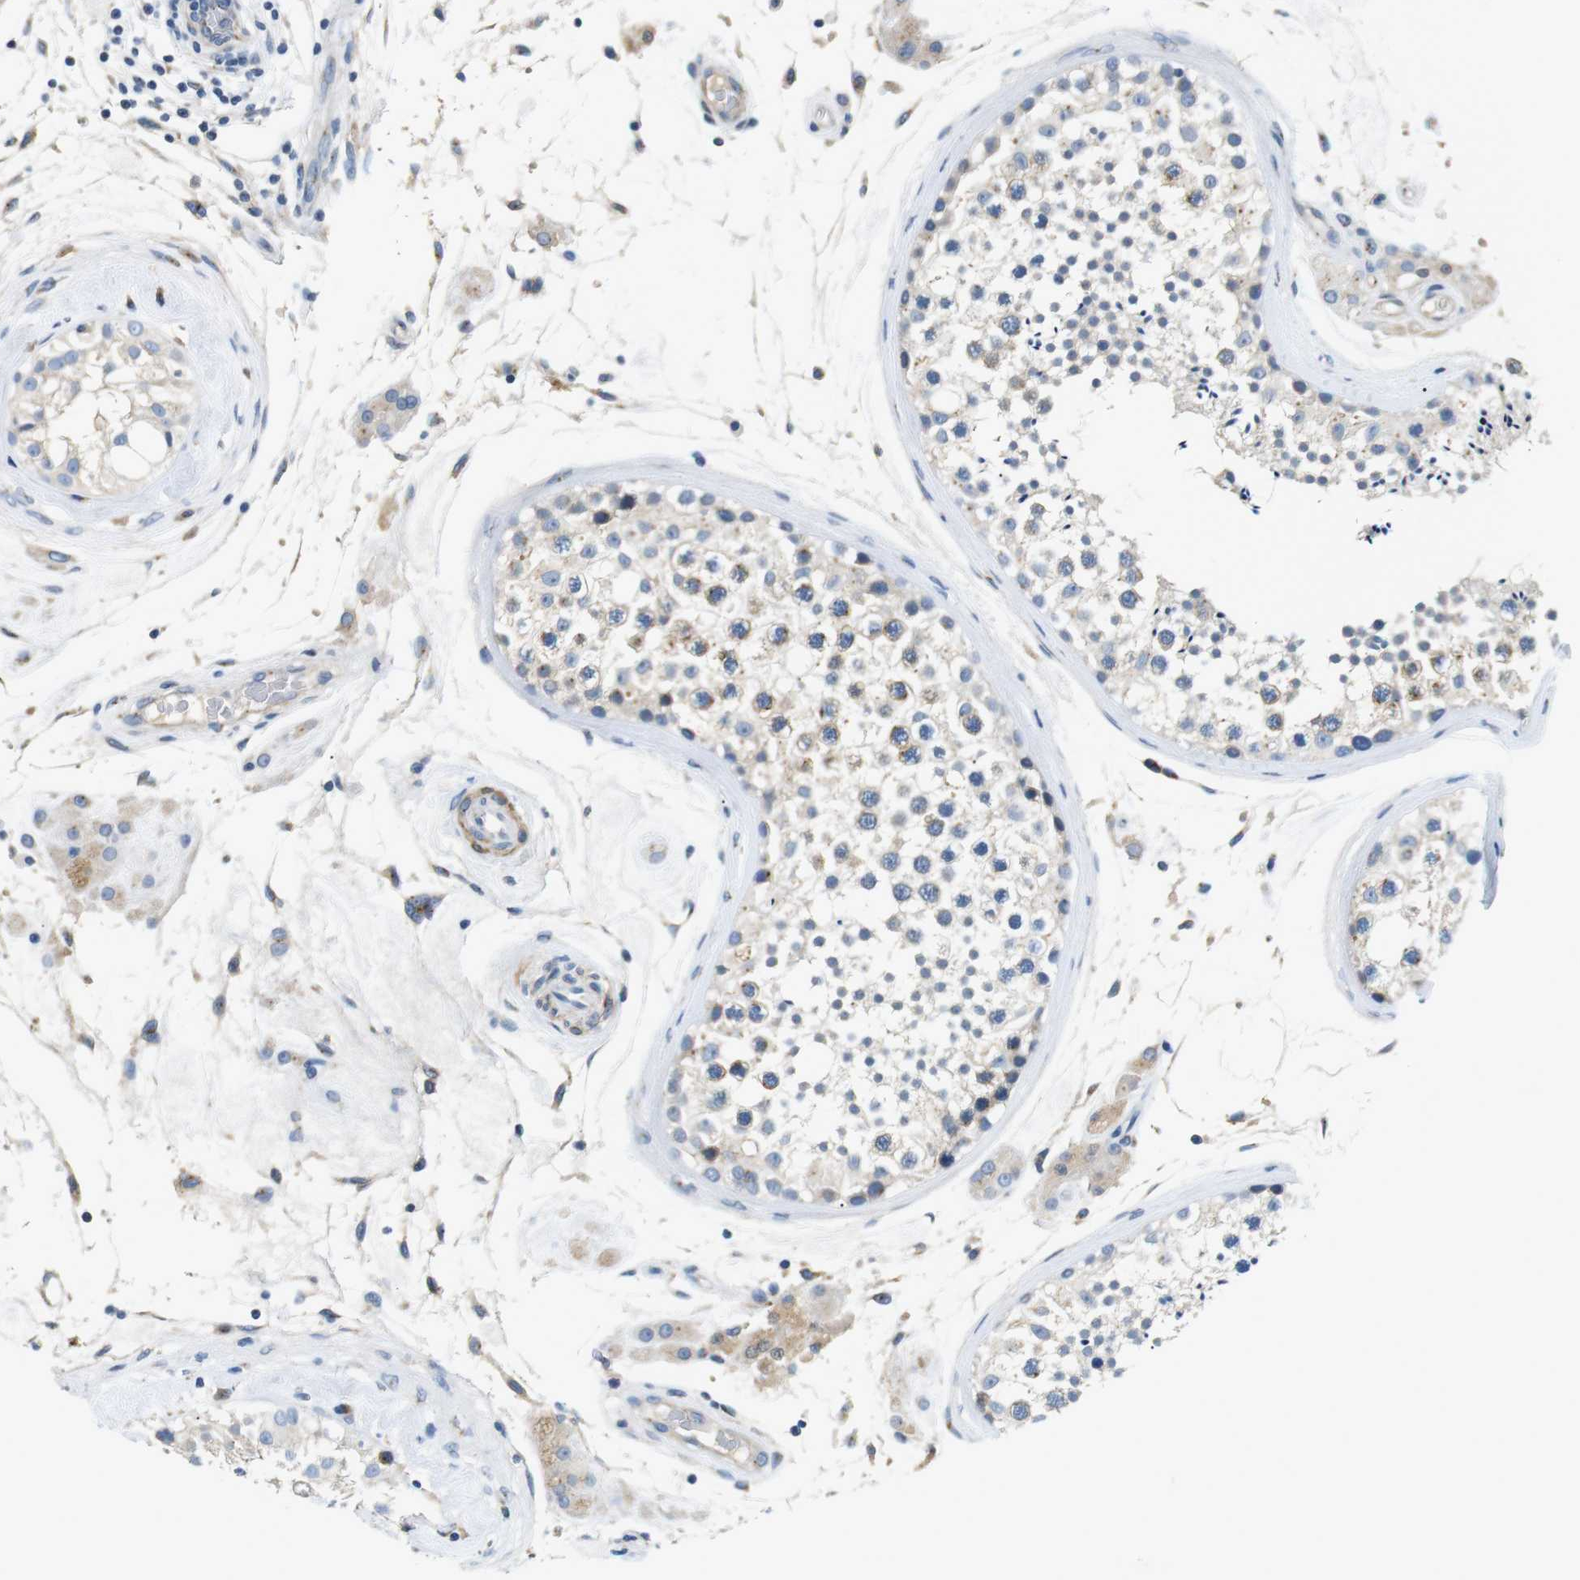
{"staining": {"intensity": "weak", "quantity": "<25%", "location": "cytoplasmic/membranous"}, "tissue": "testis", "cell_type": "Cells in seminiferous ducts", "image_type": "normal", "snomed": [{"axis": "morphology", "description": "Normal tissue, NOS"}, {"axis": "topography", "description": "Testis"}], "caption": "The micrograph shows no staining of cells in seminiferous ducts in benign testis. (Immunohistochemistry, brightfield microscopy, high magnification).", "gene": "UNC5CL", "patient": {"sex": "male", "age": 46}}